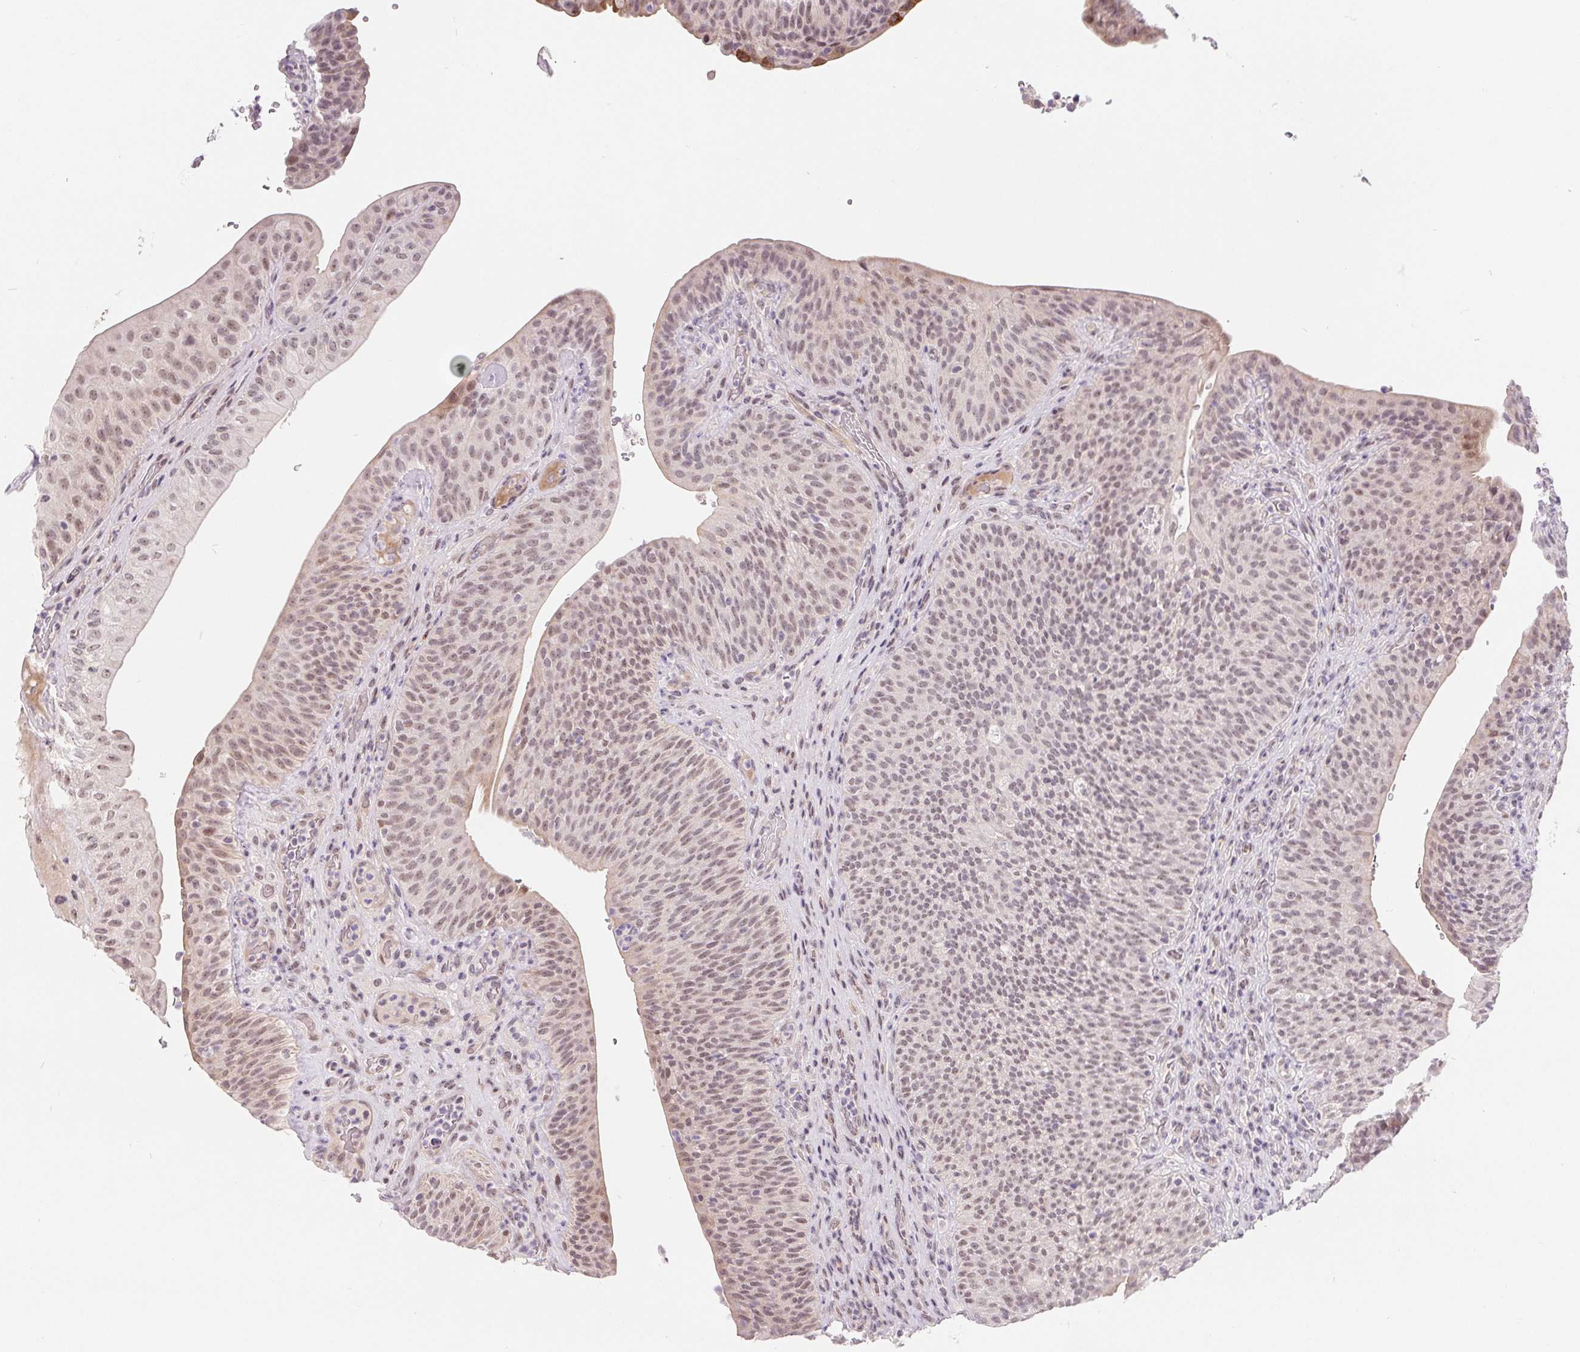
{"staining": {"intensity": "moderate", "quantity": "<25%", "location": "nuclear"}, "tissue": "urinary bladder", "cell_type": "Urothelial cells", "image_type": "normal", "snomed": [{"axis": "morphology", "description": "Normal tissue, NOS"}, {"axis": "topography", "description": "Urinary bladder"}, {"axis": "topography", "description": "Peripheral nerve tissue"}], "caption": "Protein expression analysis of normal urinary bladder shows moderate nuclear expression in about <25% of urothelial cells. Using DAB (3,3'-diaminobenzidine) (brown) and hematoxylin (blue) stains, captured at high magnification using brightfield microscopy.", "gene": "NRG2", "patient": {"sex": "male", "age": 66}}